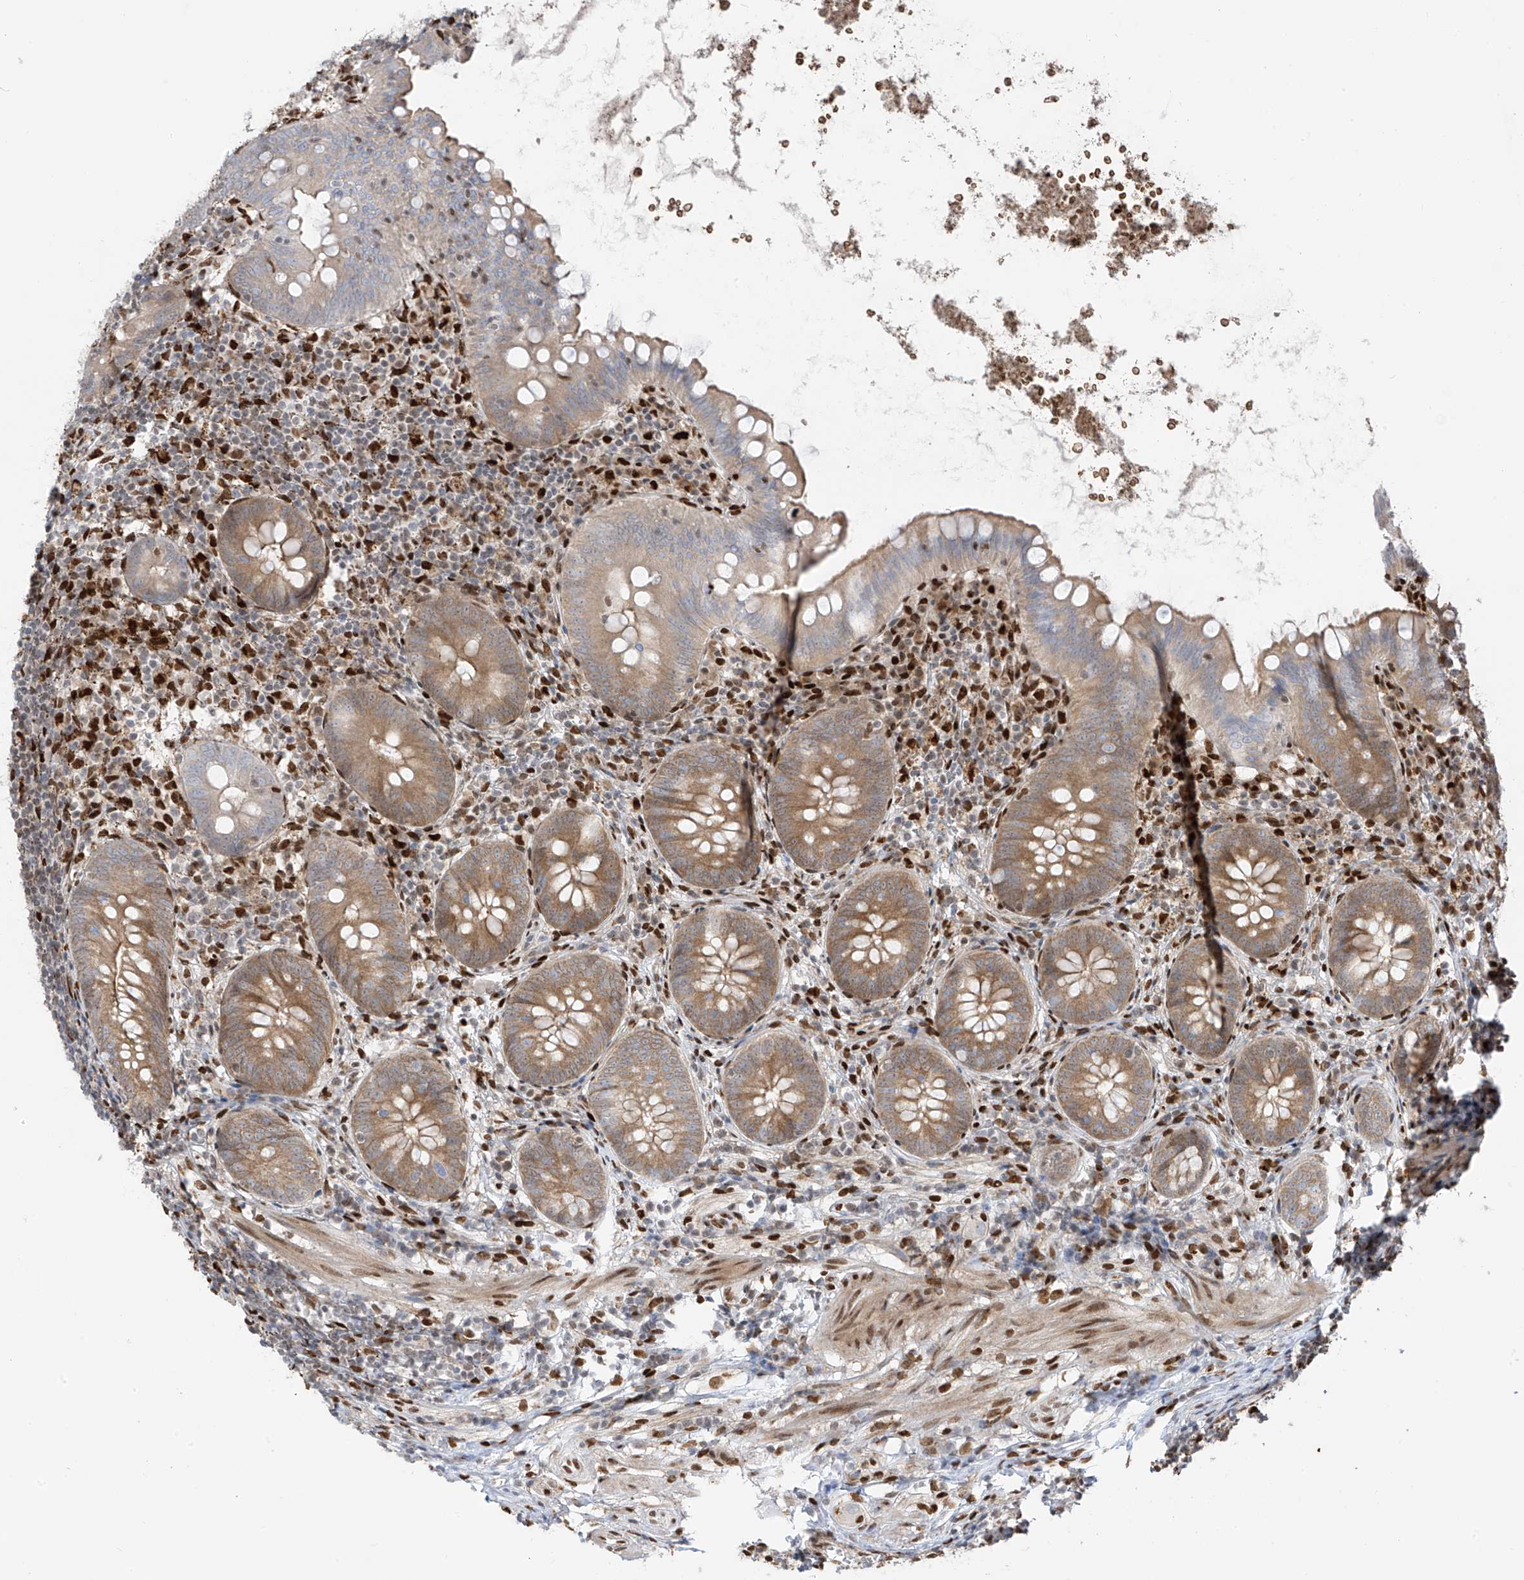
{"staining": {"intensity": "moderate", "quantity": "25%-75%", "location": "cytoplasmic/membranous"}, "tissue": "appendix", "cell_type": "Glandular cells", "image_type": "normal", "snomed": [{"axis": "morphology", "description": "Normal tissue, NOS"}, {"axis": "topography", "description": "Appendix"}], "caption": "Immunohistochemical staining of benign human appendix shows medium levels of moderate cytoplasmic/membranous staining in approximately 25%-75% of glandular cells. (DAB (3,3'-diaminobenzidine) = brown stain, brightfield microscopy at high magnification).", "gene": "PM20D2", "patient": {"sex": "female", "age": 62}}